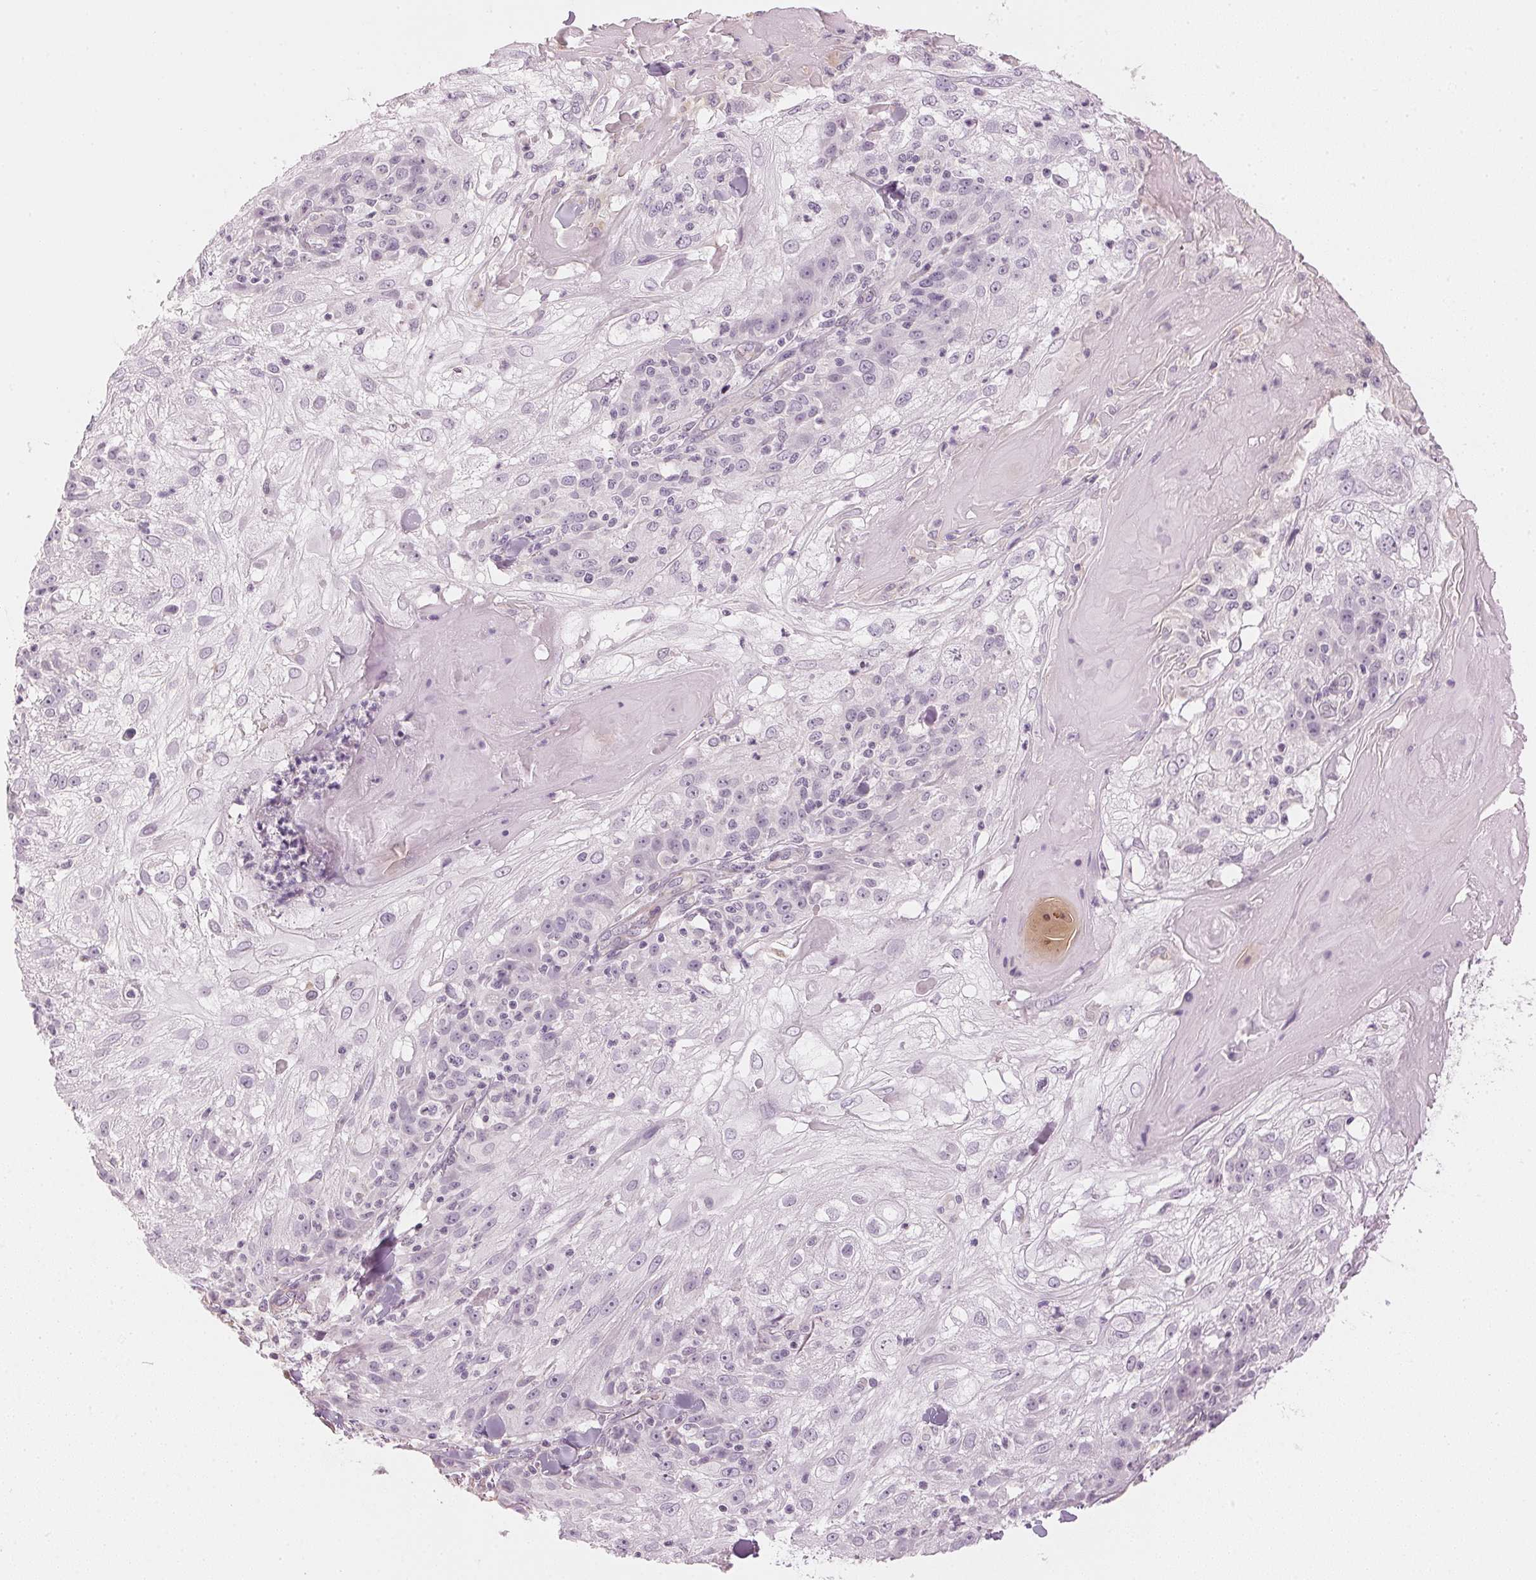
{"staining": {"intensity": "negative", "quantity": "none", "location": "none"}, "tissue": "skin cancer", "cell_type": "Tumor cells", "image_type": "cancer", "snomed": [{"axis": "morphology", "description": "Normal tissue, NOS"}, {"axis": "morphology", "description": "Squamous cell carcinoma, NOS"}, {"axis": "topography", "description": "Skin"}], "caption": "A high-resolution histopathology image shows immunohistochemistry staining of skin cancer (squamous cell carcinoma), which shows no significant positivity in tumor cells.", "gene": "APLP1", "patient": {"sex": "female", "age": 83}}